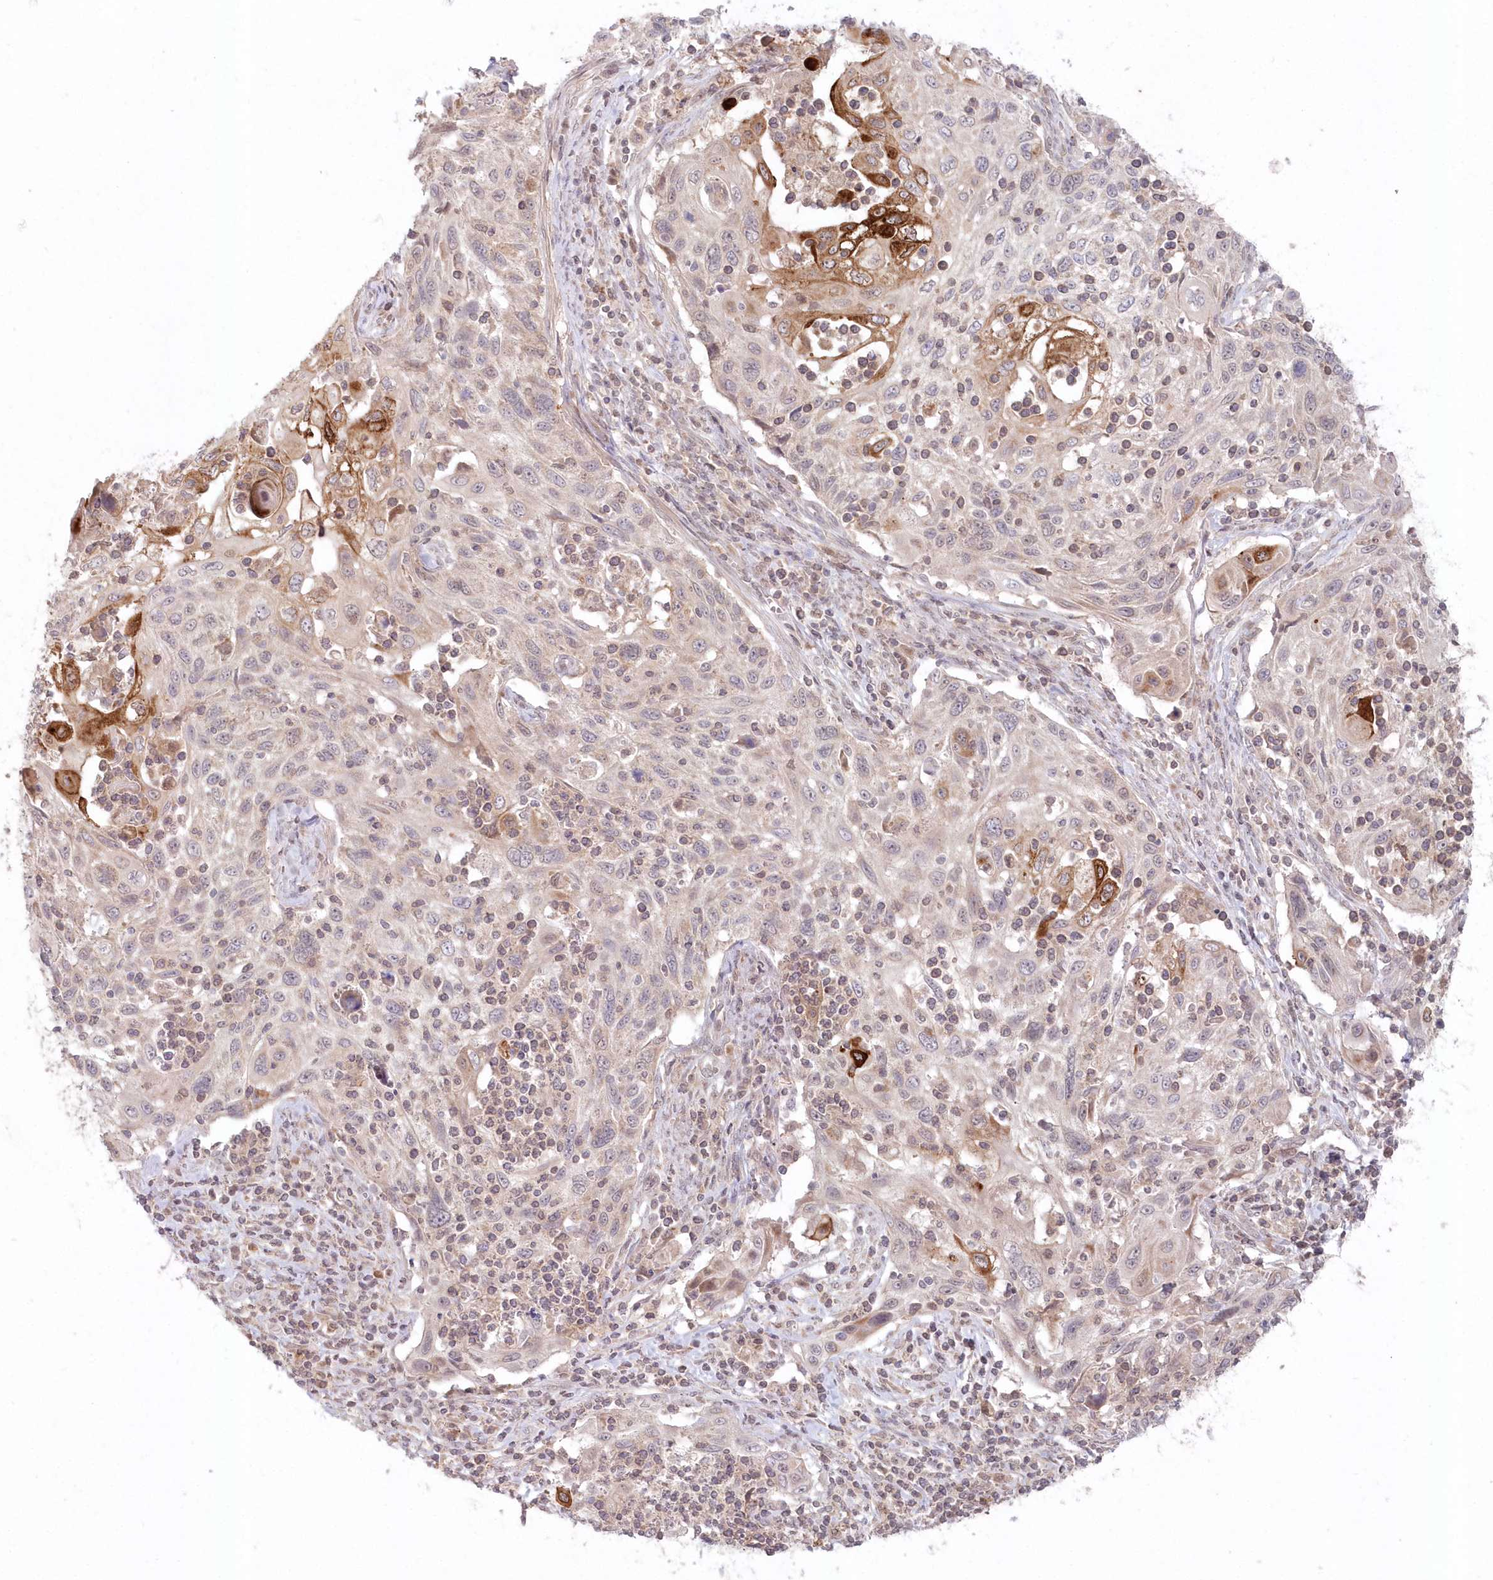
{"staining": {"intensity": "moderate", "quantity": "<25%", "location": "cytoplasmic/membranous"}, "tissue": "cervical cancer", "cell_type": "Tumor cells", "image_type": "cancer", "snomed": [{"axis": "morphology", "description": "Squamous cell carcinoma, NOS"}, {"axis": "topography", "description": "Cervix"}], "caption": "Cervical squamous cell carcinoma stained with immunohistochemistry demonstrates moderate cytoplasmic/membranous expression in about <25% of tumor cells.", "gene": "ASCC1", "patient": {"sex": "female", "age": 70}}